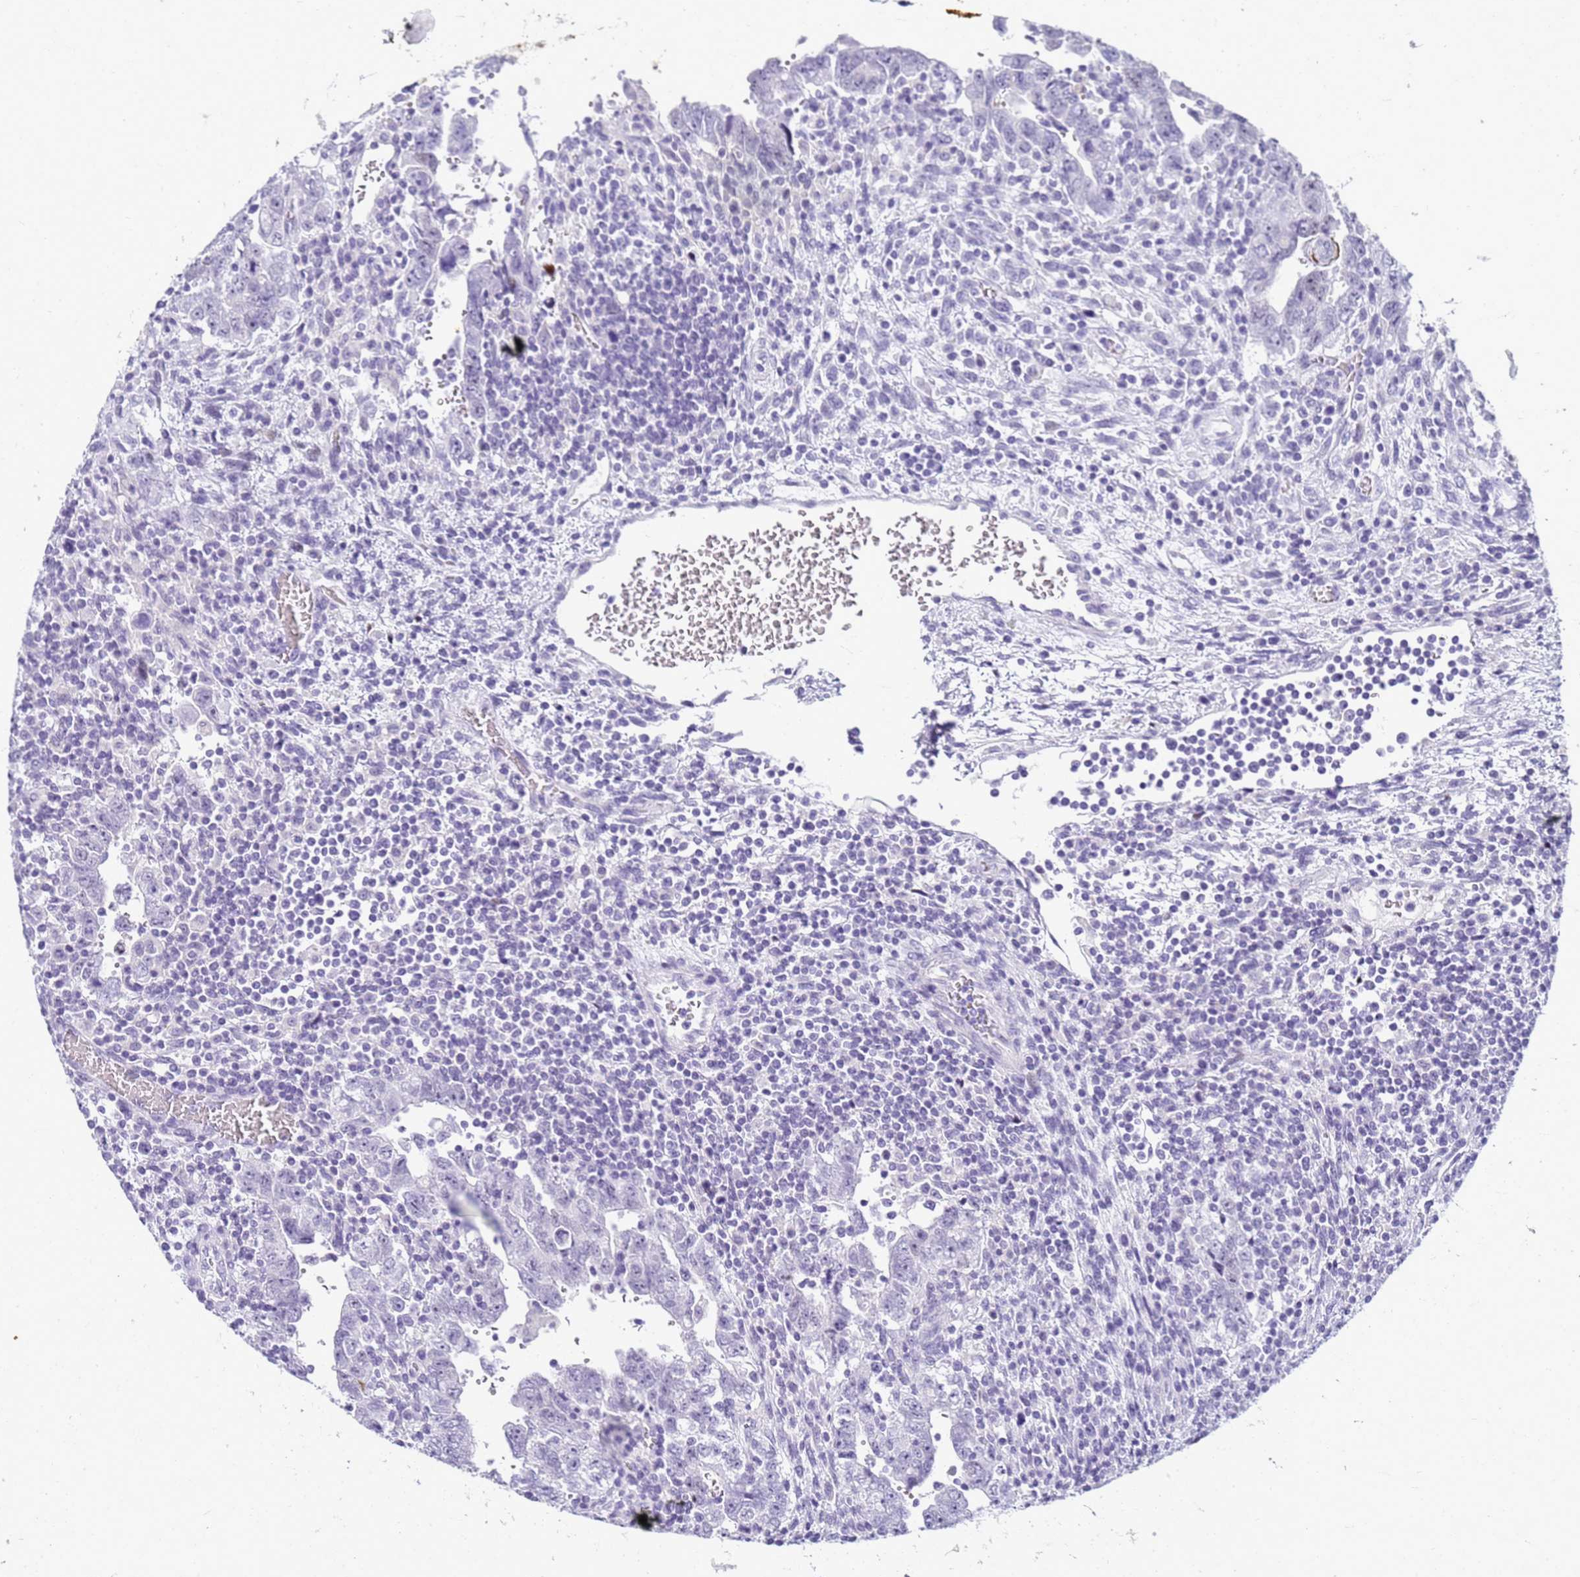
{"staining": {"intensity": "negative", "quantity": "none", "location": "none"}, "tissue": "testis cancer", "cell_type": "Tumor cells", "image_type": "cancer", "snomed": [{"axis": "morphology", "description": "Carcinoma, Embryonal, NOS"}, {"axis": "topography", "description": "Testis"}], "caption": "The photomicrograph shows no staining of tumor cells in testis embryonal carcinoma.", "gene": "CFAP100", "patient": {"sex": "male", "age": 28}}